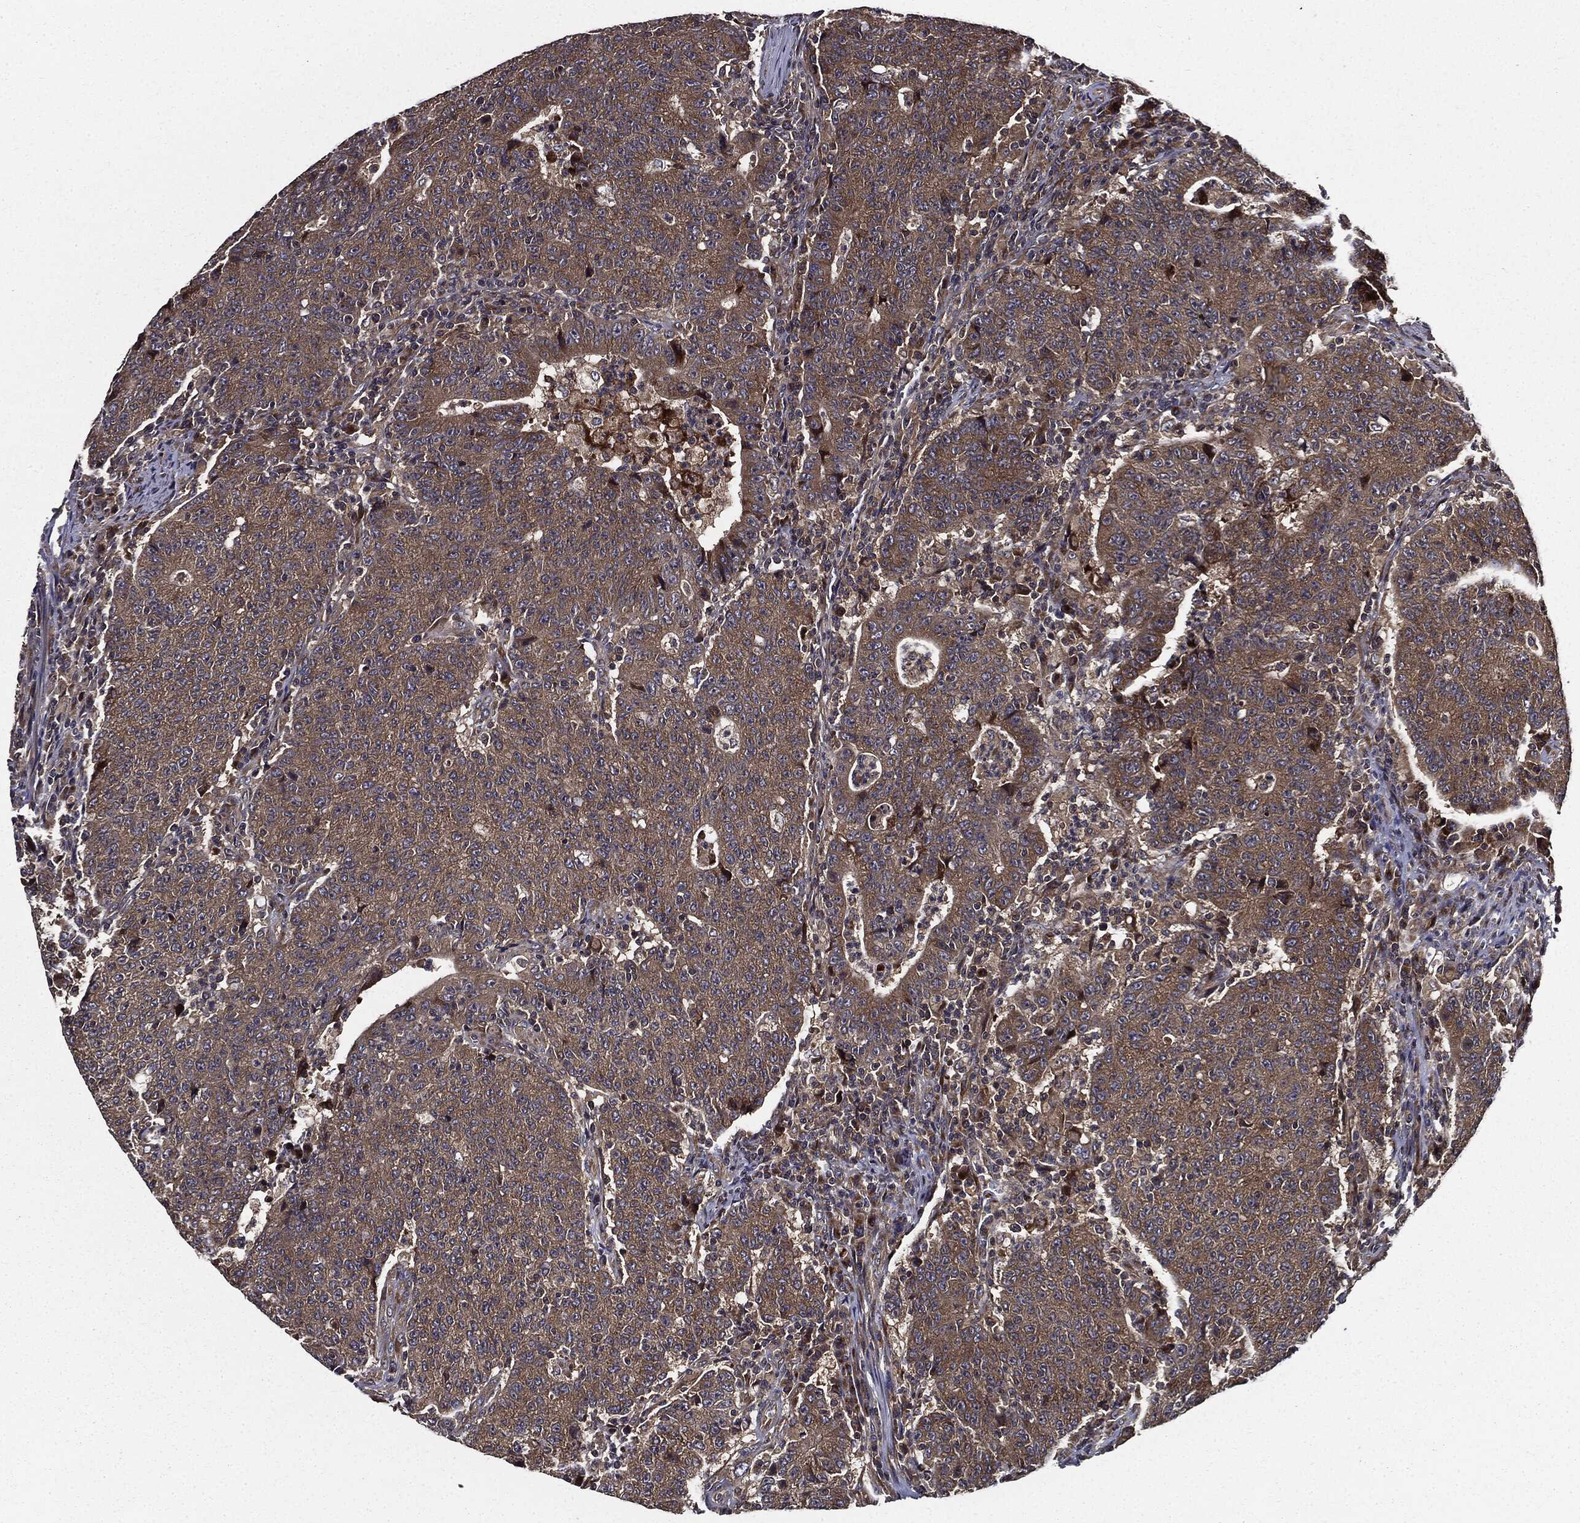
{"staining": {"intensity": "weak", "quantity": ">75%", "location": "cytoplasmic/membranous"}, "tissue": "colorectal cancer", "cell_type": "Tumor cells", "image_type": "cancer", "snomed": [{"axis": "morphology", "description": "Adenocarcinoma, NOS"}, {"axis": "topography", "description": "Colon"}], "caption": "An image of human adenocarcinoma (colorectal) stained for a protein demonstrates weak cytoplasmic/membranous brown staining in tumor cells.", "gene": "HTT", "patient": {"sex": "female", "age": 75}}